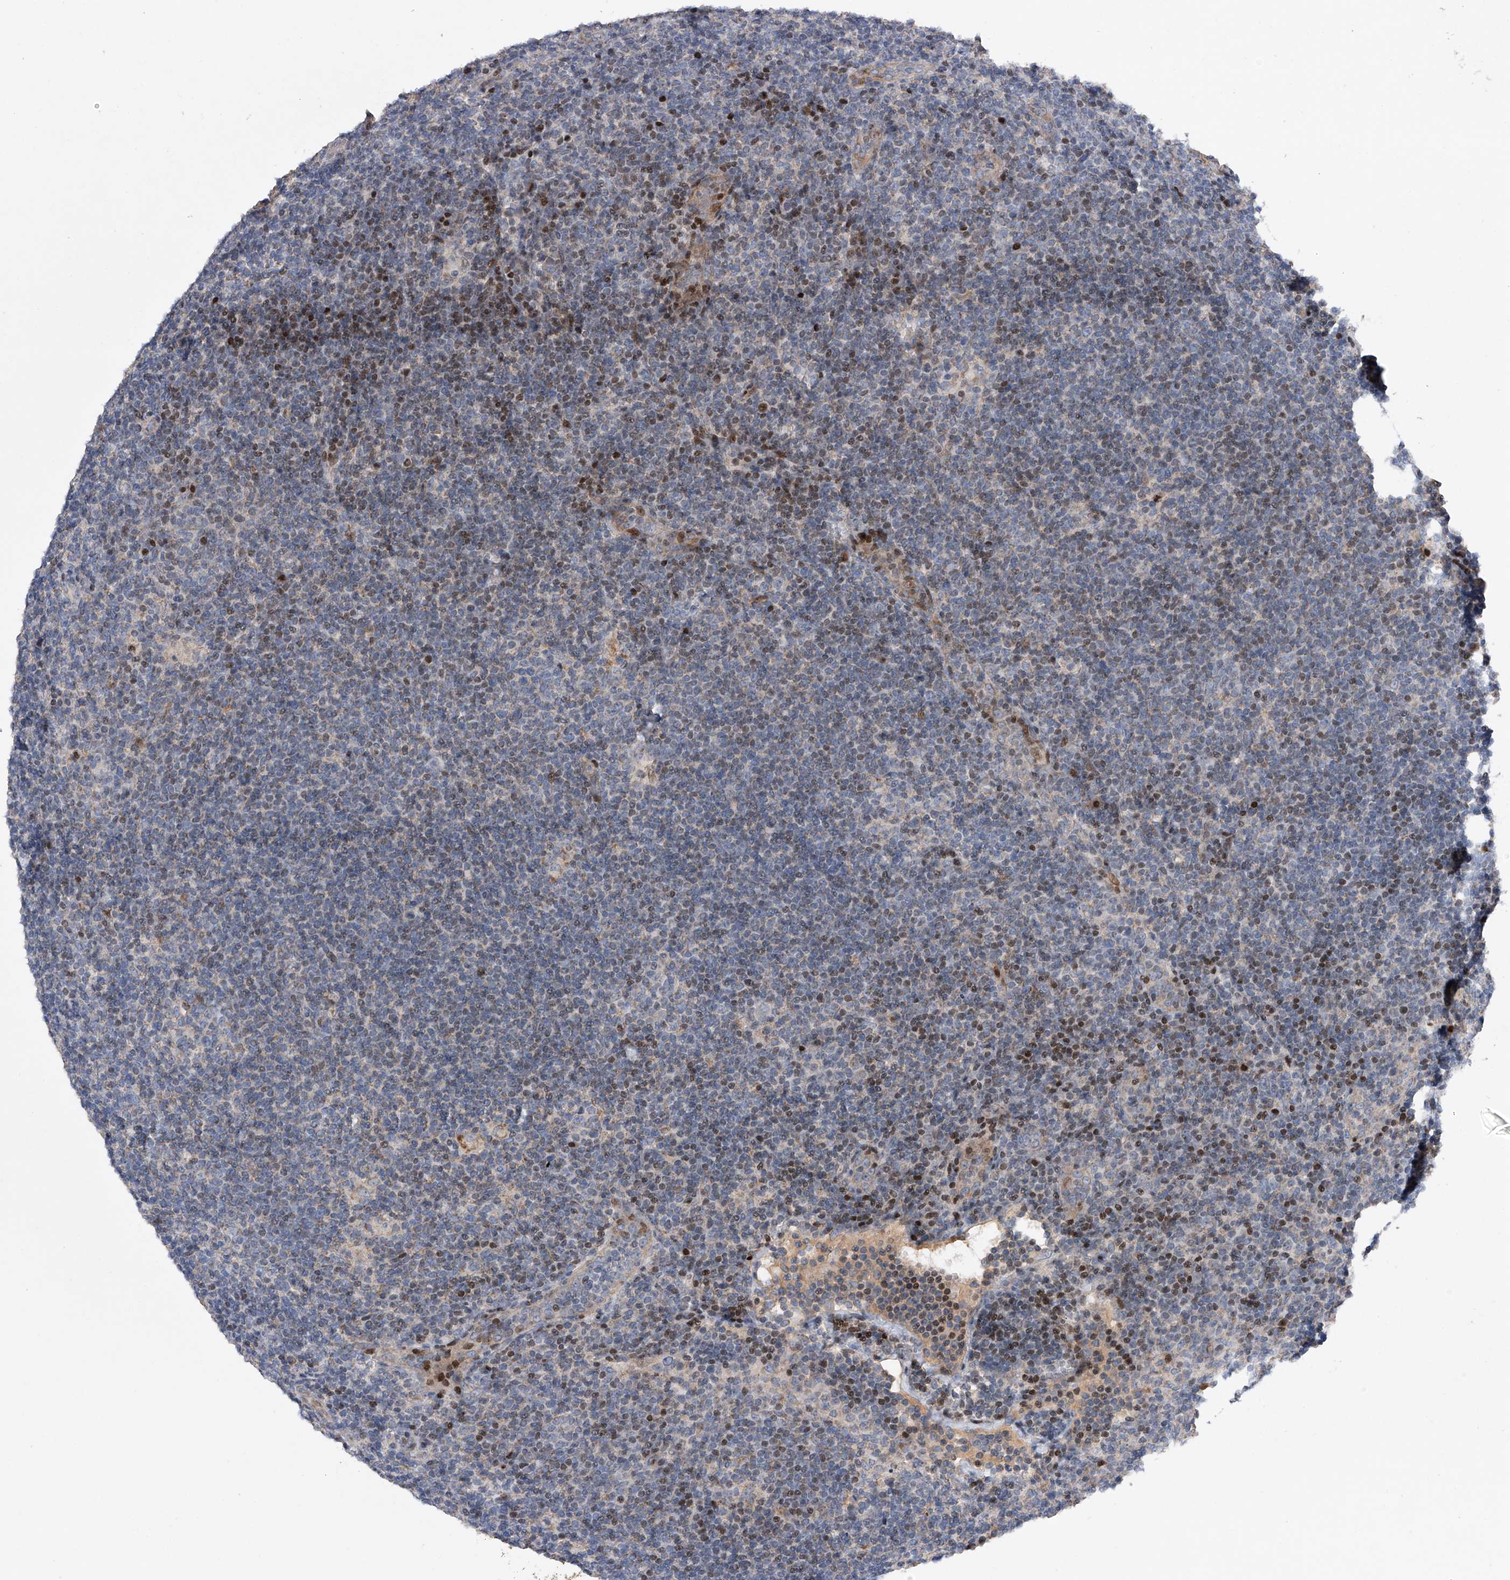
{"staining": {"intensity": "negative", "quantity": "none", "location": "none"}, "tissue": "lymphoma", "cell_type": "Tumor cells", "image_type": "cancer", "snomed": [{"axis": "morphology", "description": "Hodgkin's disease, NOS"}, {"axis": "topography", "description": "Lymph node"}], "caption": "DAB immunohistochemical staining of human lymphoma exhibits no significant staining in tumor cells.", "gene": "CDH12", "patient": {"sex": "female", "age": 57}}